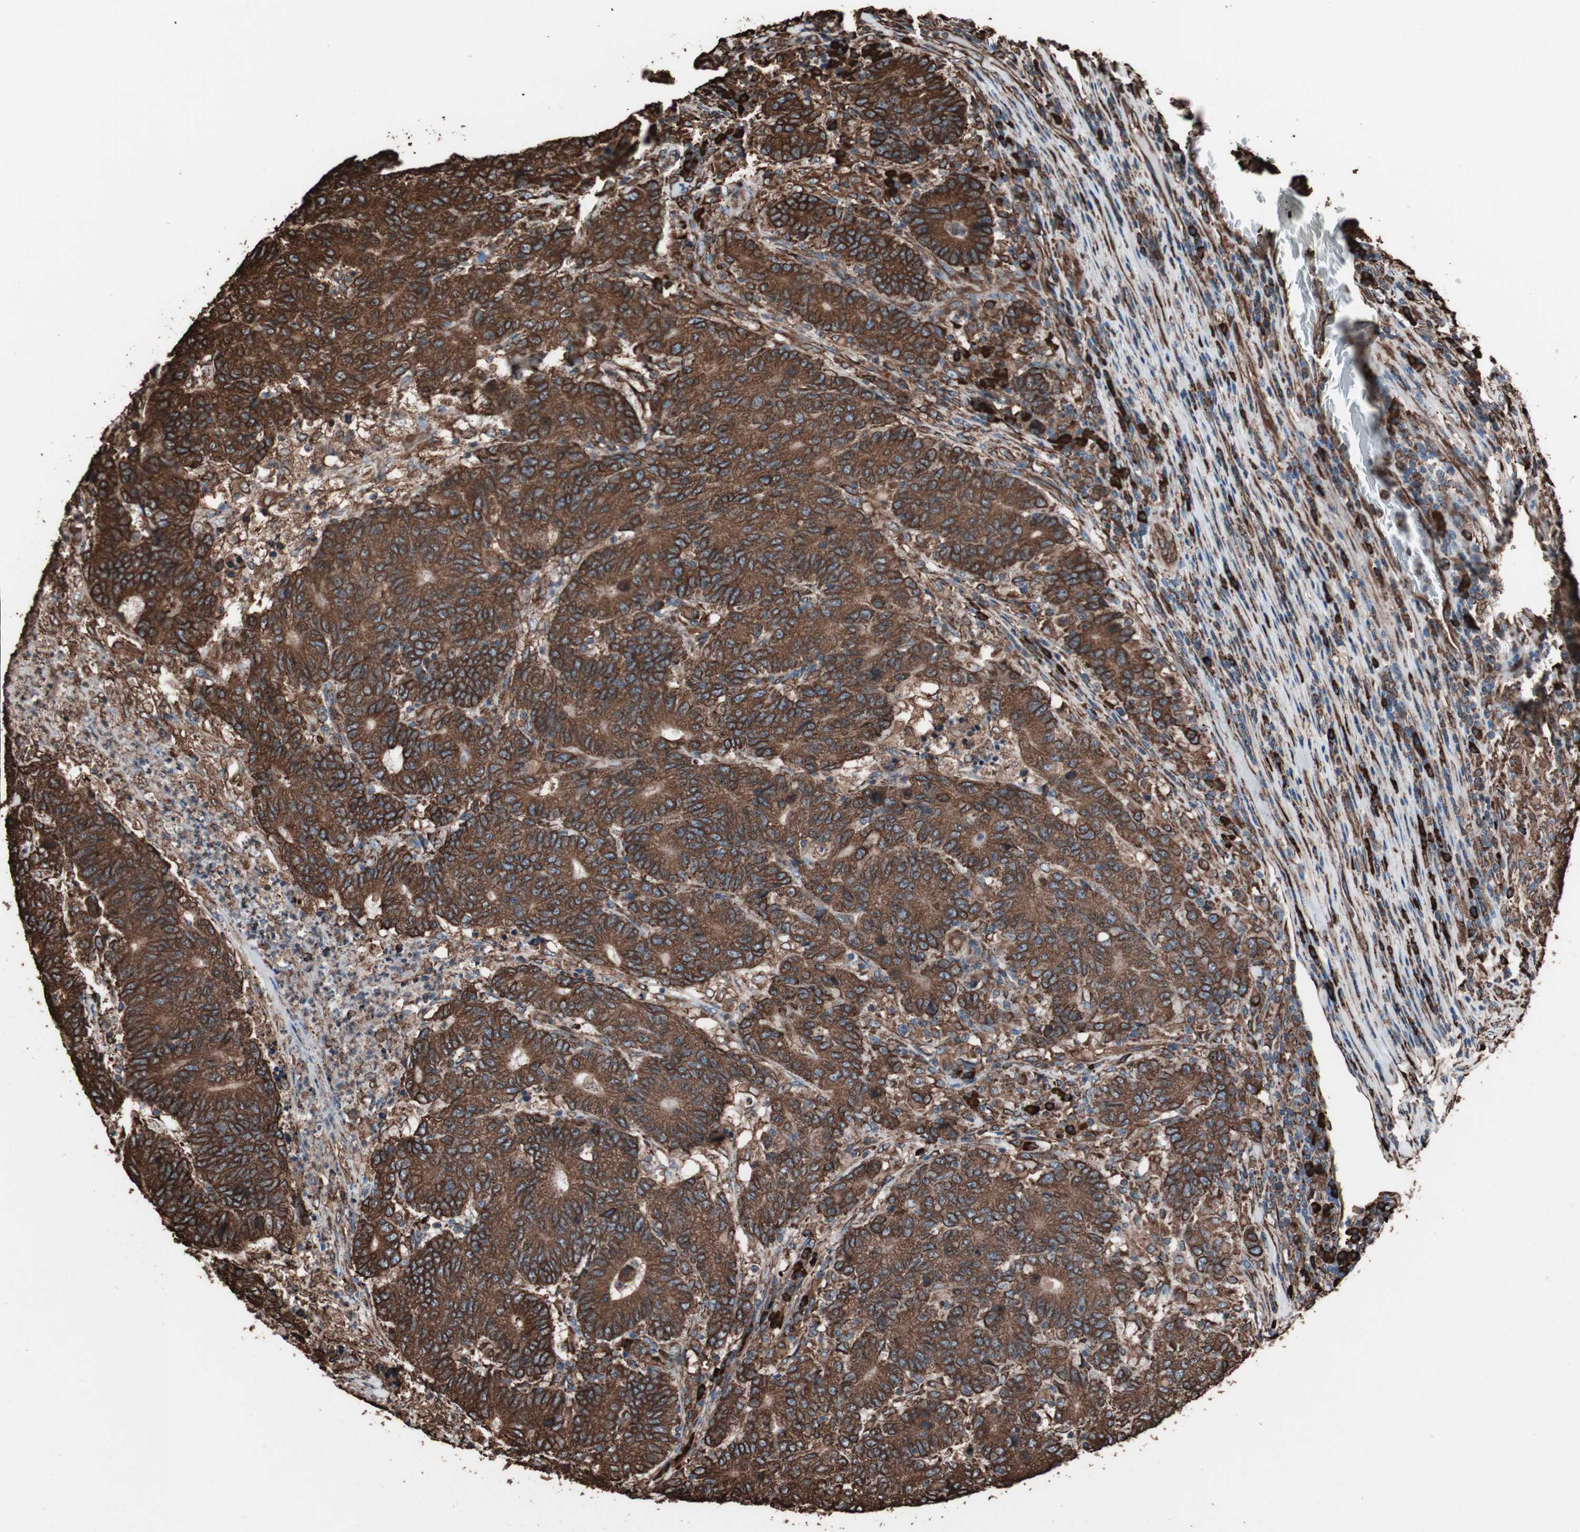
{"staining": {"intensity": "strong", "quantity": ">75%", "location": "cytoplasmic/membranous"}, "tissue": "colorectal cancer", "cell_type": "Tumor cells", "image_type": "cancer", "snomed": [{"axis": "morphology", "description": "Normal tissue, NOS"}, {"axis": "morphology", "description": "Adenocarcinoma, NOS"}, {"axis": "topography", "description": "Colon"}], "caption": "Tumor cells demonstrate high levels of strong cytoplasmic/membranous expression in approximately >75% of cells in colorectal adenocarcinoma.", "gene": "HSP90B1", "patient": {"sex": "female", "age": 75}}